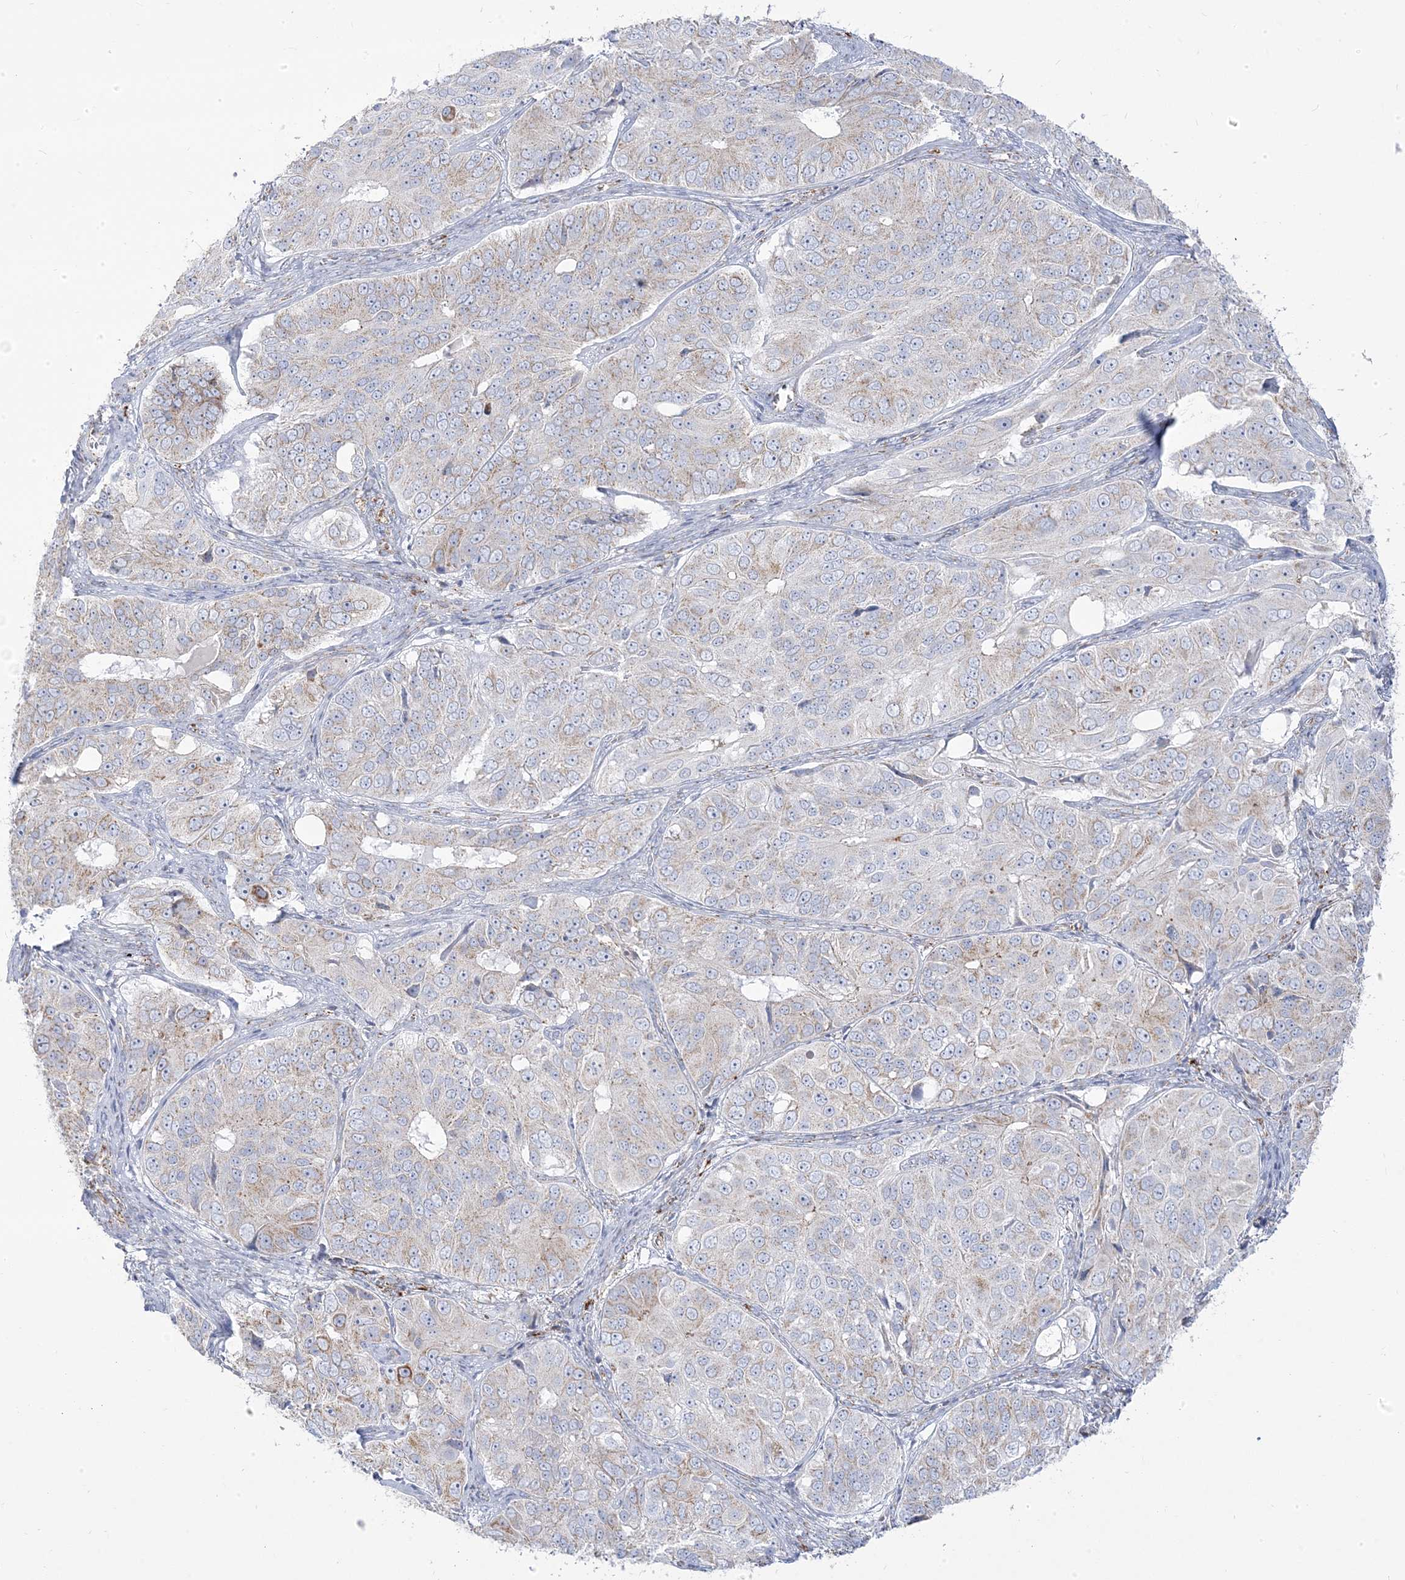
{"staining": {"intensity": "moderate", "quantity": "<25%", "location": "cytoplasmic/membranous"}, "tissue": "ovarian cancer", "cell_type": "Tumor cells", "image_type": "cancer", "snomed": [{"axis": "morphology", "description": "Carcinoma, endometroid"}, {"axis": "topography", "description": "Ovary"}], "caption": "Approximately <25% of tumor cells in human ovarian cancer (endometroid carcinoma) display moderate cytoplasmic/membranous protein expression as visualized by brown immunohistochemical staining.", "gene": "PCCB", "patient": {"sex": "female", "age": 51}}